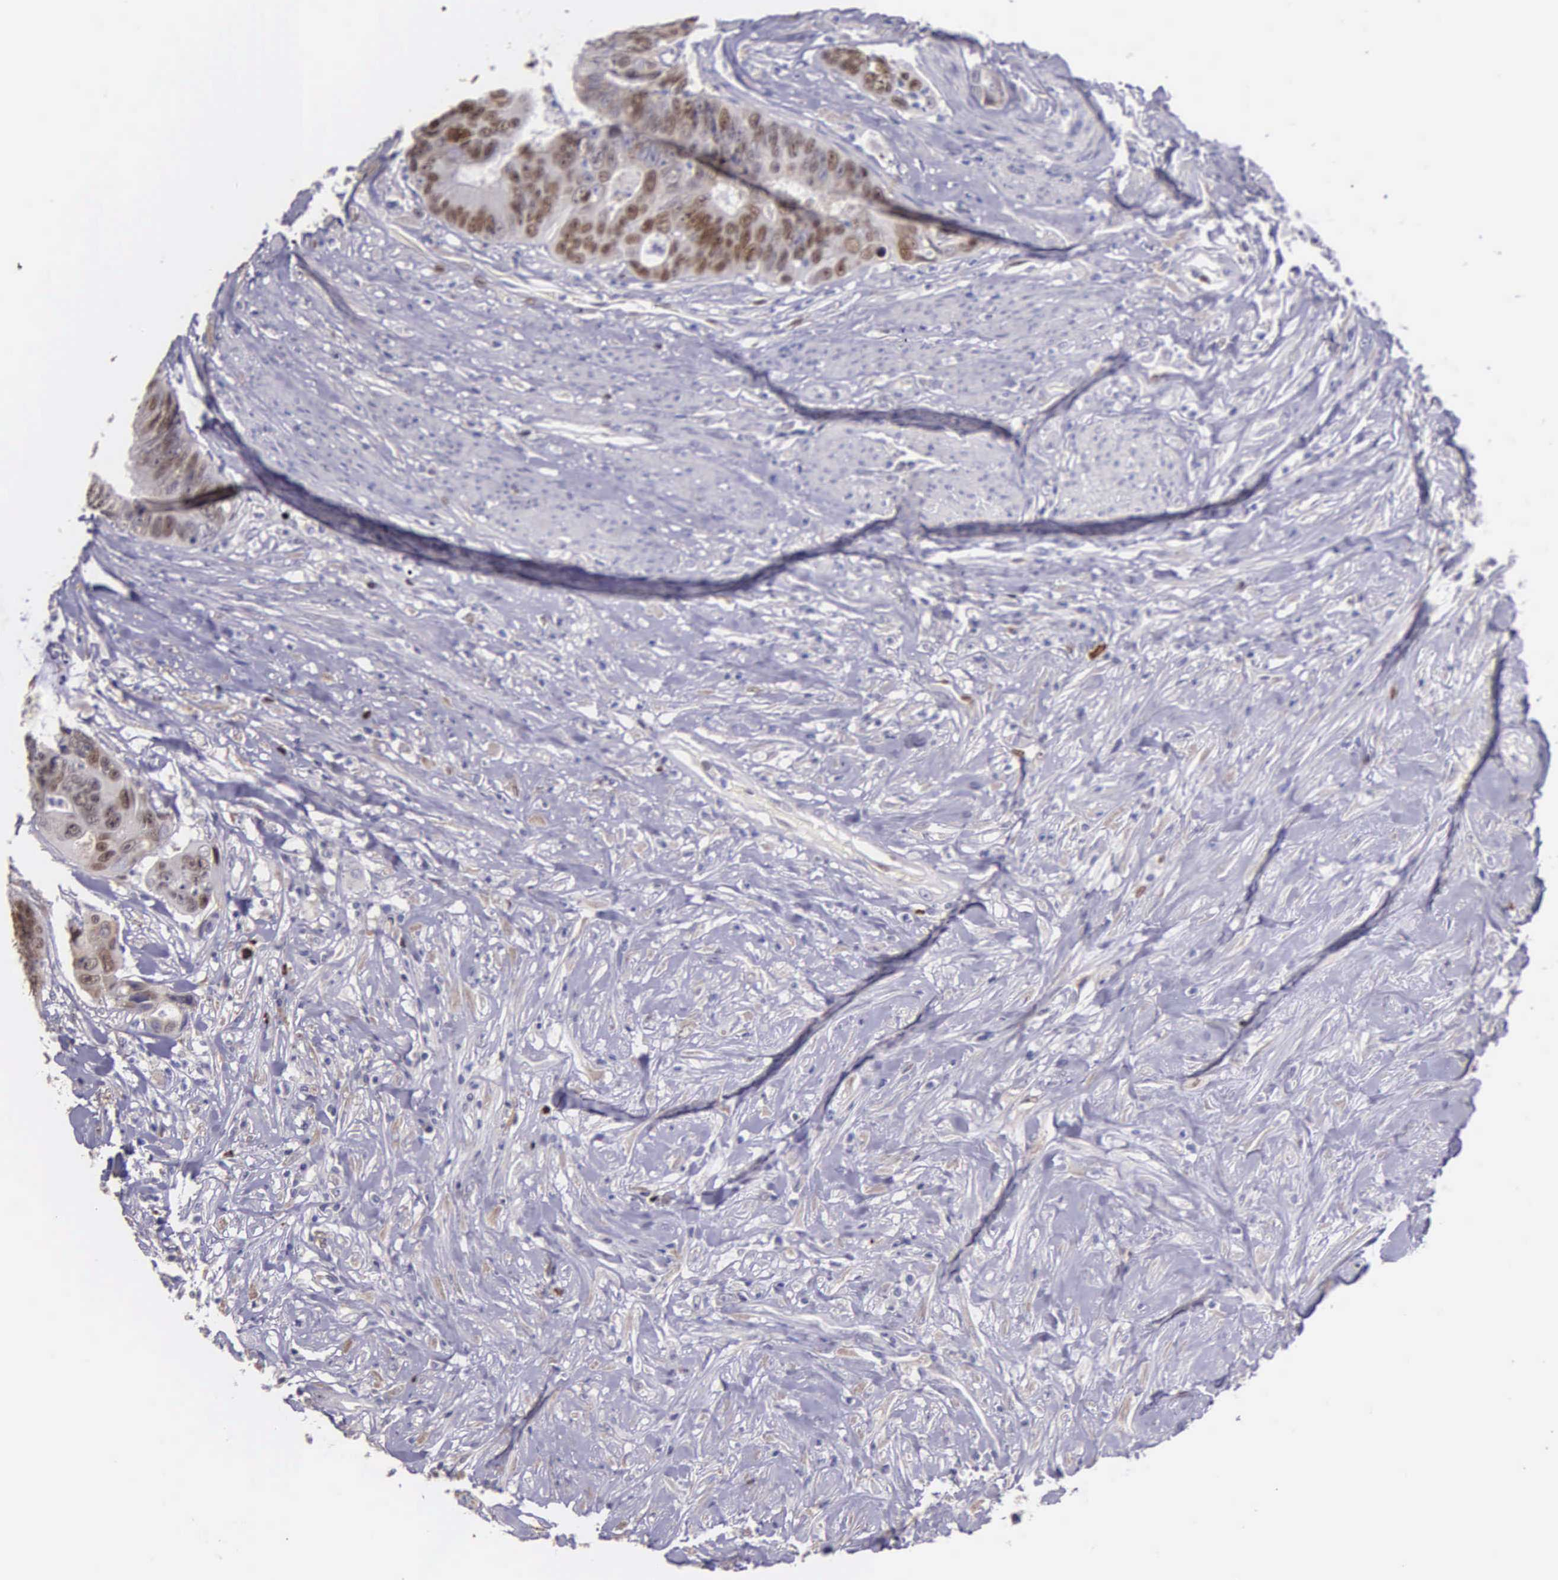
{"staining": {"intensity": "strong", "quantity": "25%-75%", "location": "nuclear"}, "tissue": "colorectal cancer", "cell_type": "Tumor cells", "image_type": "cancer", "snomed": [{"axis": "morphology", "description": "Adenocarcinoma, NOS"}, {"axis": "topography", "description": "Rectum"}], "caption": "High-power microscopy captured an IHC photomicrograph of colorectal adenocarcinoma, revealing strong nuclear expression in about 25%-75% of tumor cells.", "gene": "MCM5", "patient": {"sex": "female", "age": 65}}